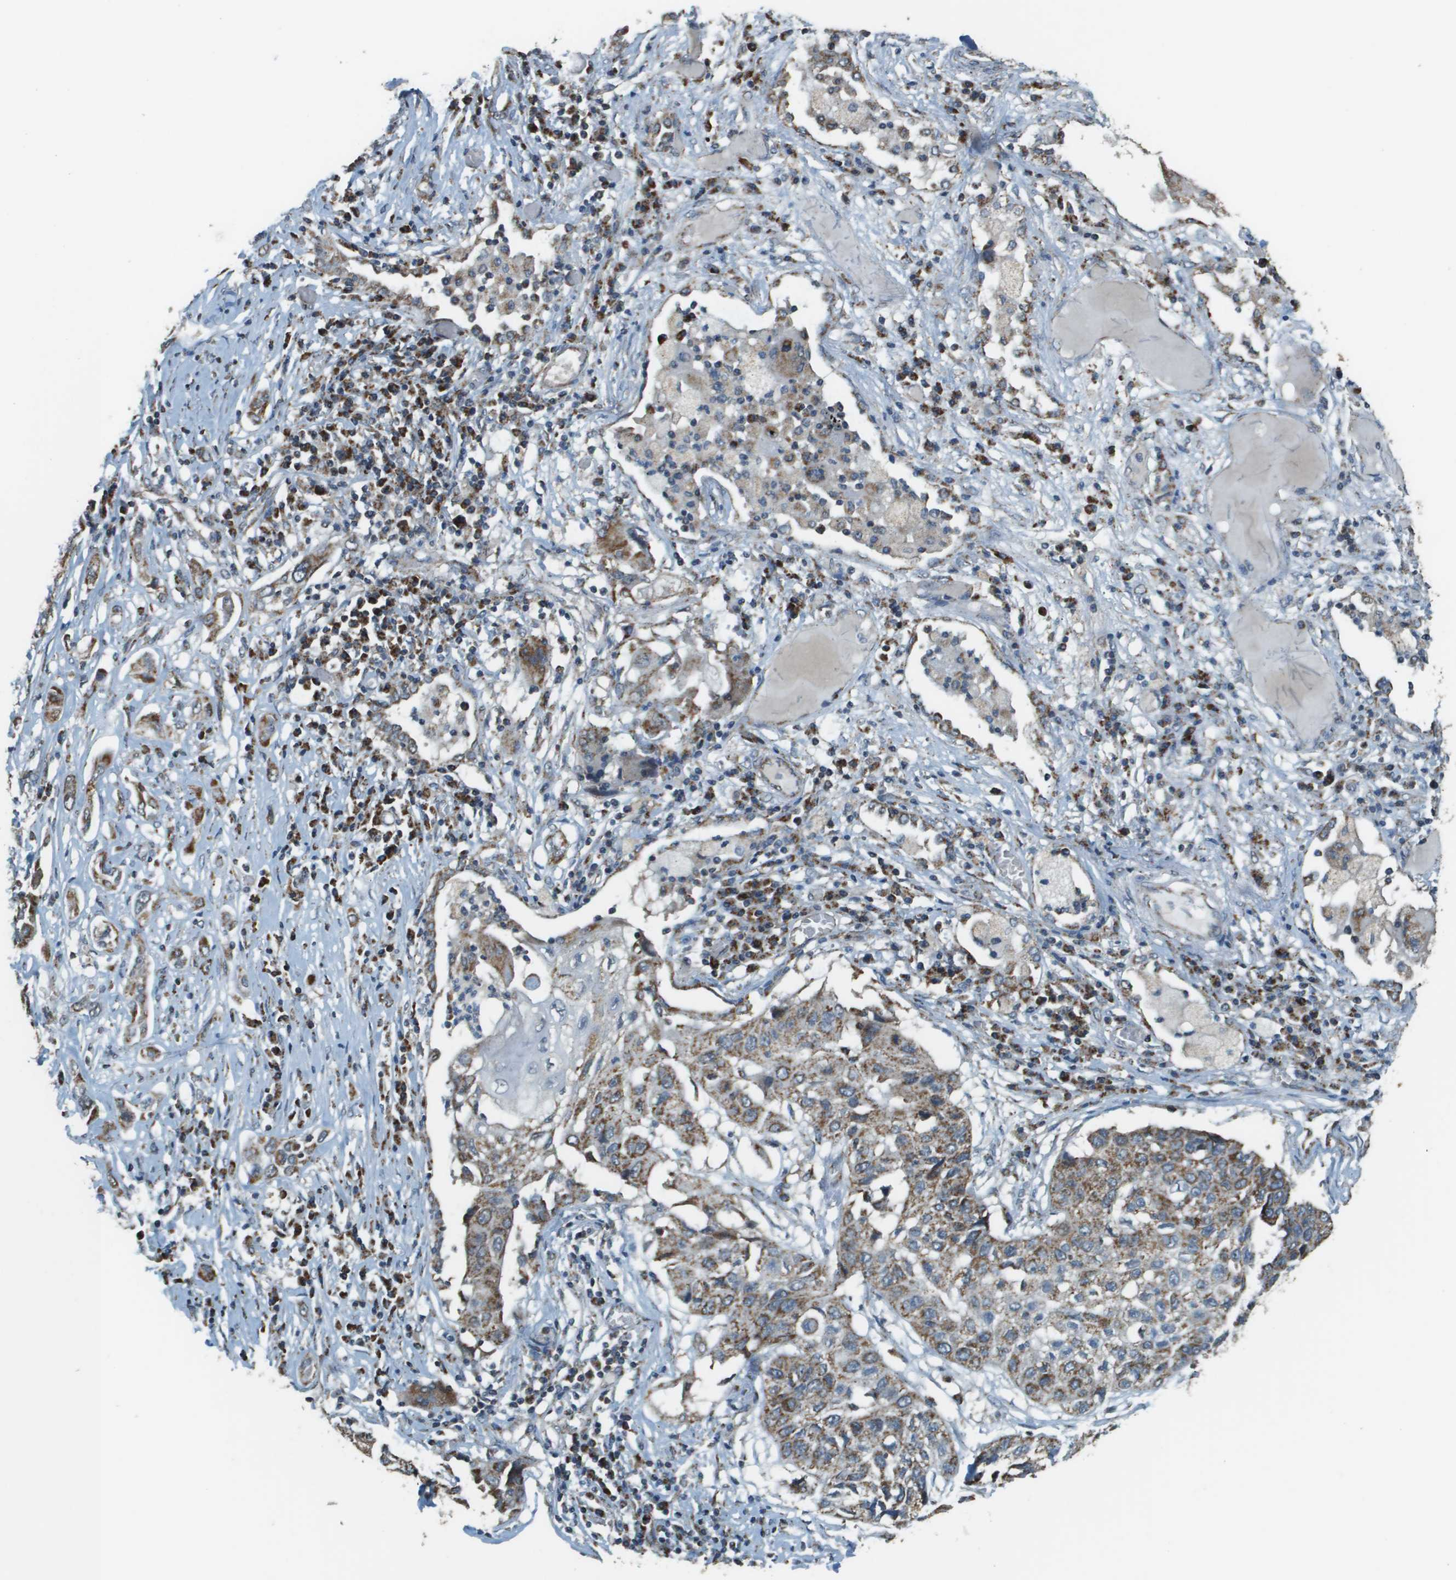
{"staining": {"intensity": "moderate", "quantity": ">75%", "location": "cytoplasmic/membranous"}, "tissue": "lung cancer", "cell_type": "Tumor cells", "image_type": "cancer", "snomed": [{"axis": "morphology", "description": "Squamous cell carcinoma, NOS"}, {"axis": "topography", "description": "Lung"}], "caption": "Moderate cytoplasmic/membranous expression is present in about >75% of tumor cells in squamous cell carcinoma (lung).", "gene": "FH", "patient": {"sex": "male", "age": 71}}